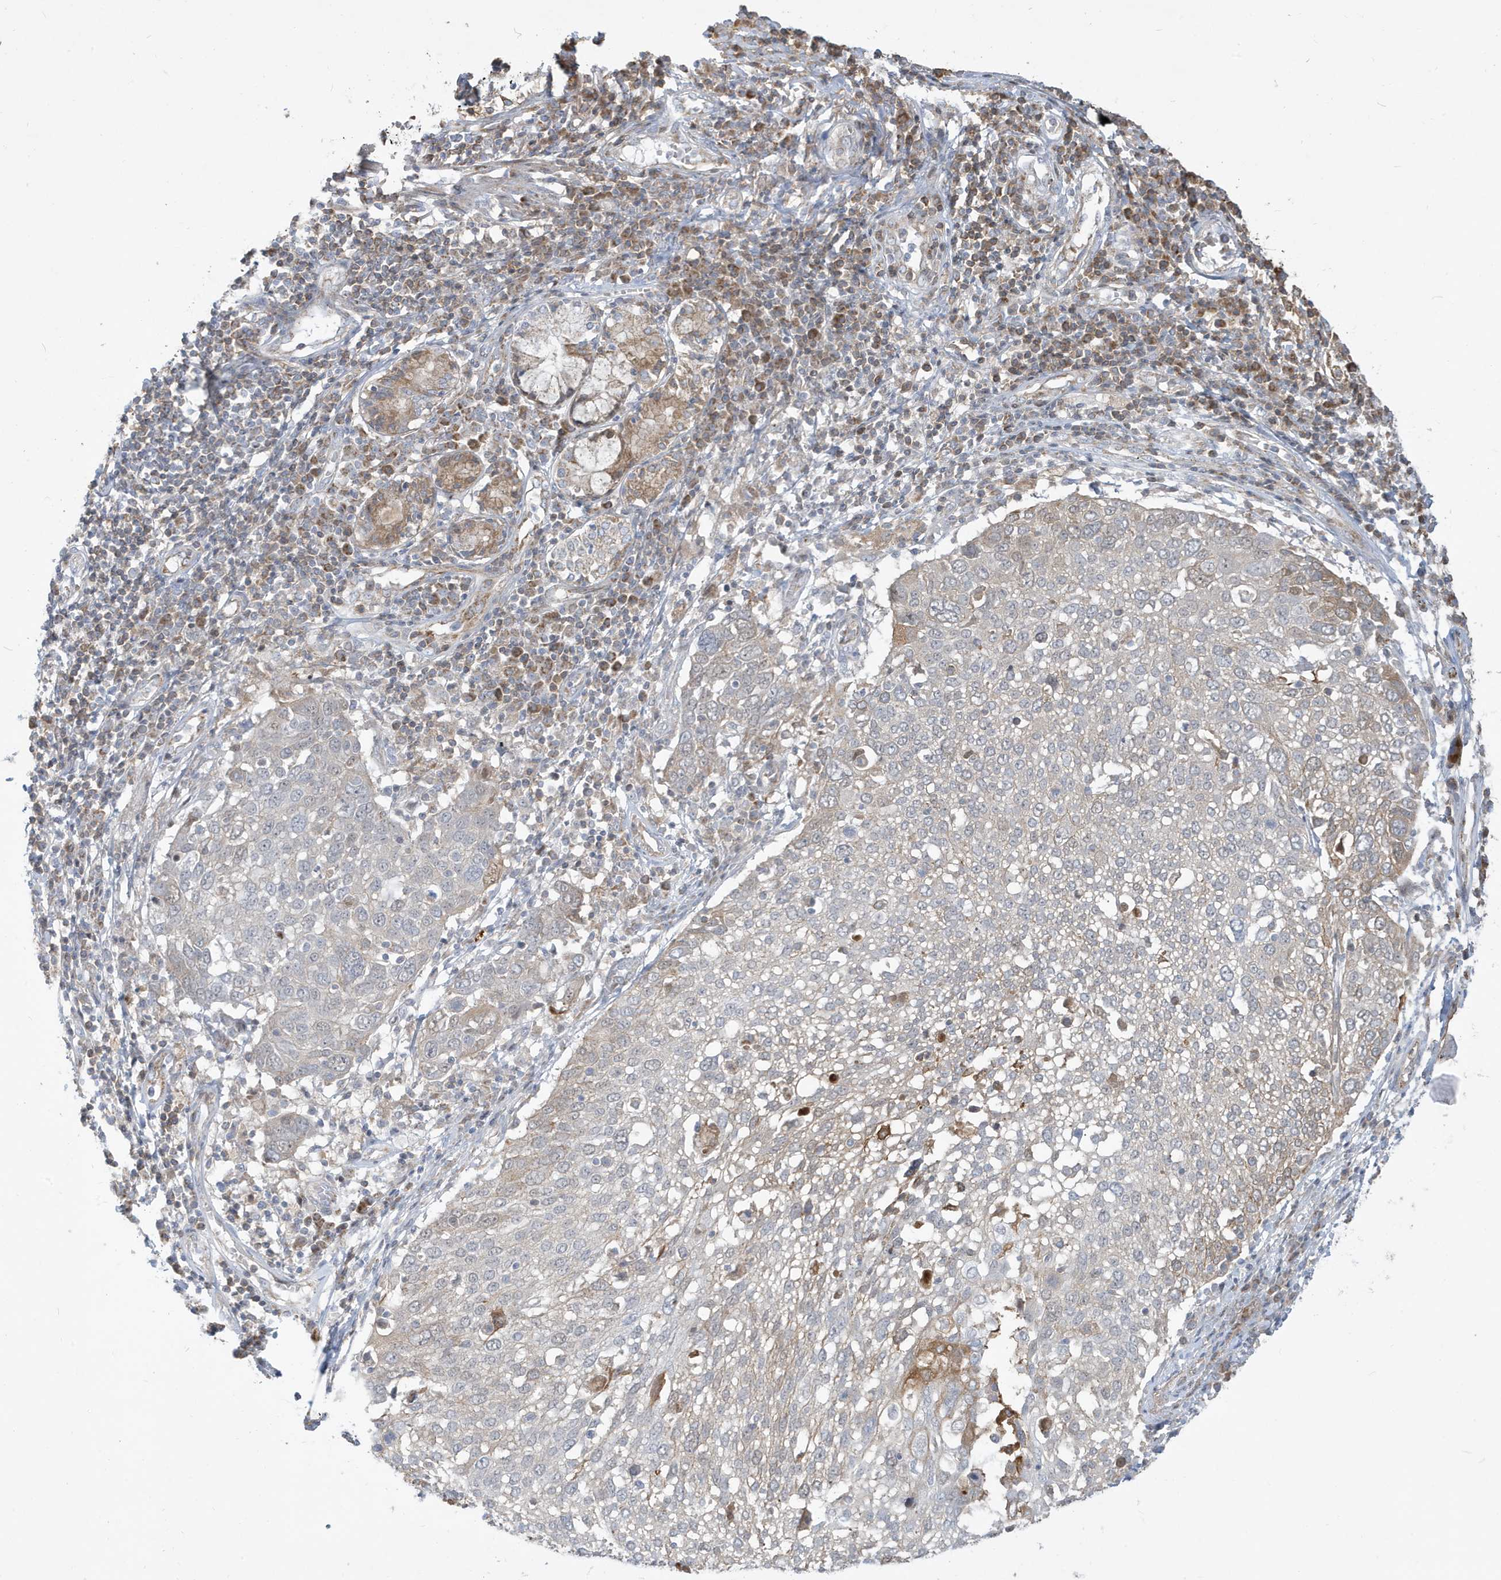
{"staining": {"intensity": "weak", "quantity": "<25%", "location": "cytoplasmic/membranous"}, "tissue": "lung cancer", "cell_type": "Tumor cells", "image_type": "cancer", "snomed": [{"axis": "morphology", "description": "Squamous cell carcinoma, NOS"}, {"axis": "topography", "description": "Lung"}], "caption": "There is no significant expression in tumor cells of lung squamous cell carcinoma.", "gene": "IFT57", "patient": {"sex": "male", "age": 65}}